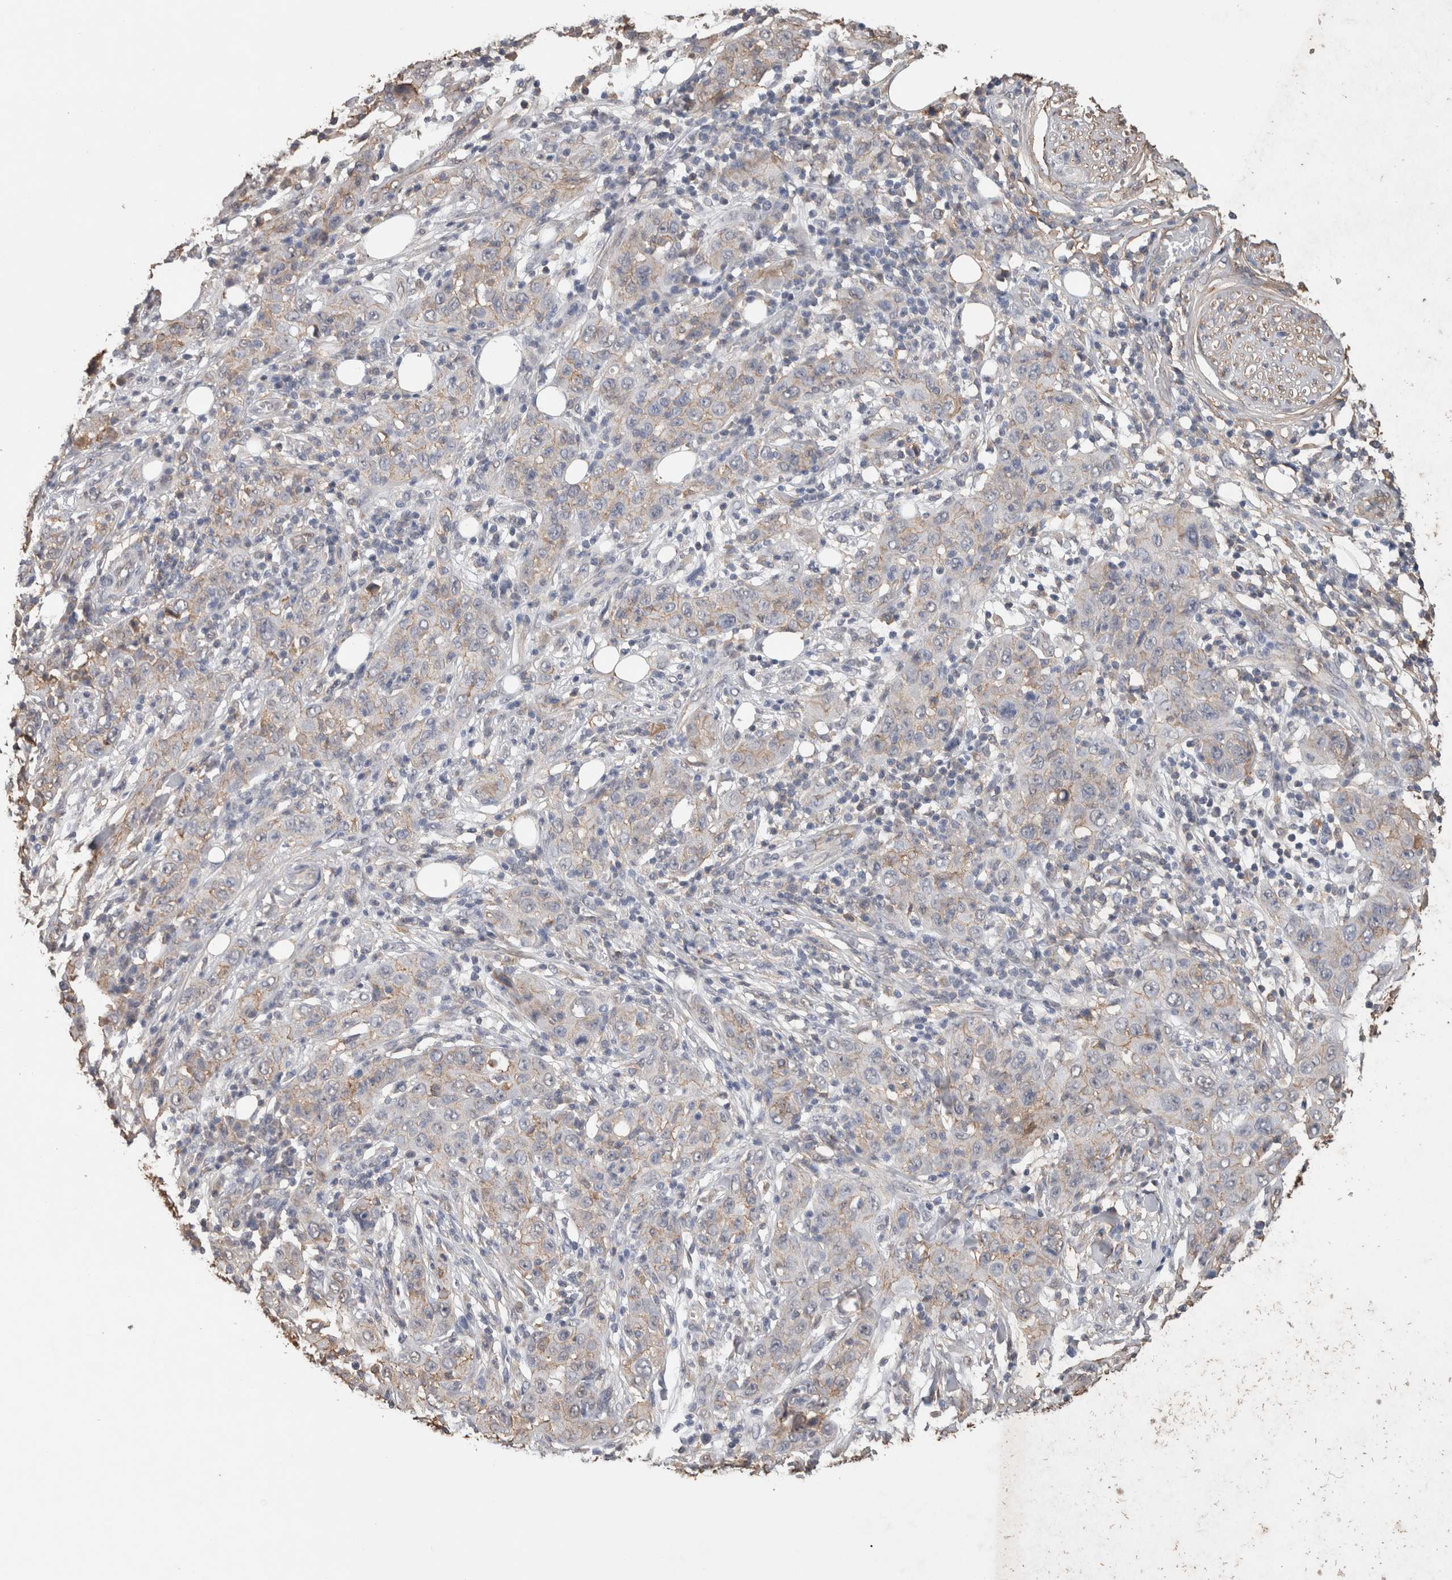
{"staining": {"intensity": "weak", "quantity": "25%-75%", "location": "cytoplasmic/membranous"}, "tissue": "skin cancer", "cell_type": "Tumor cells", "image_type": "cancer", "snomed": [{"axis": "morphology", "description": "Squamous cell carcinoma, NOS"}, {"axis": "topography", "description": "Skin"}], "caption": "There is low levels of weak cytoplasmic/membranous expression in tumor cells of skin cancer, as demonstrated by immunohistochemical staining (brown color).", "gene": "S100A10", "patient": {"sex": "female", "age": 88}}